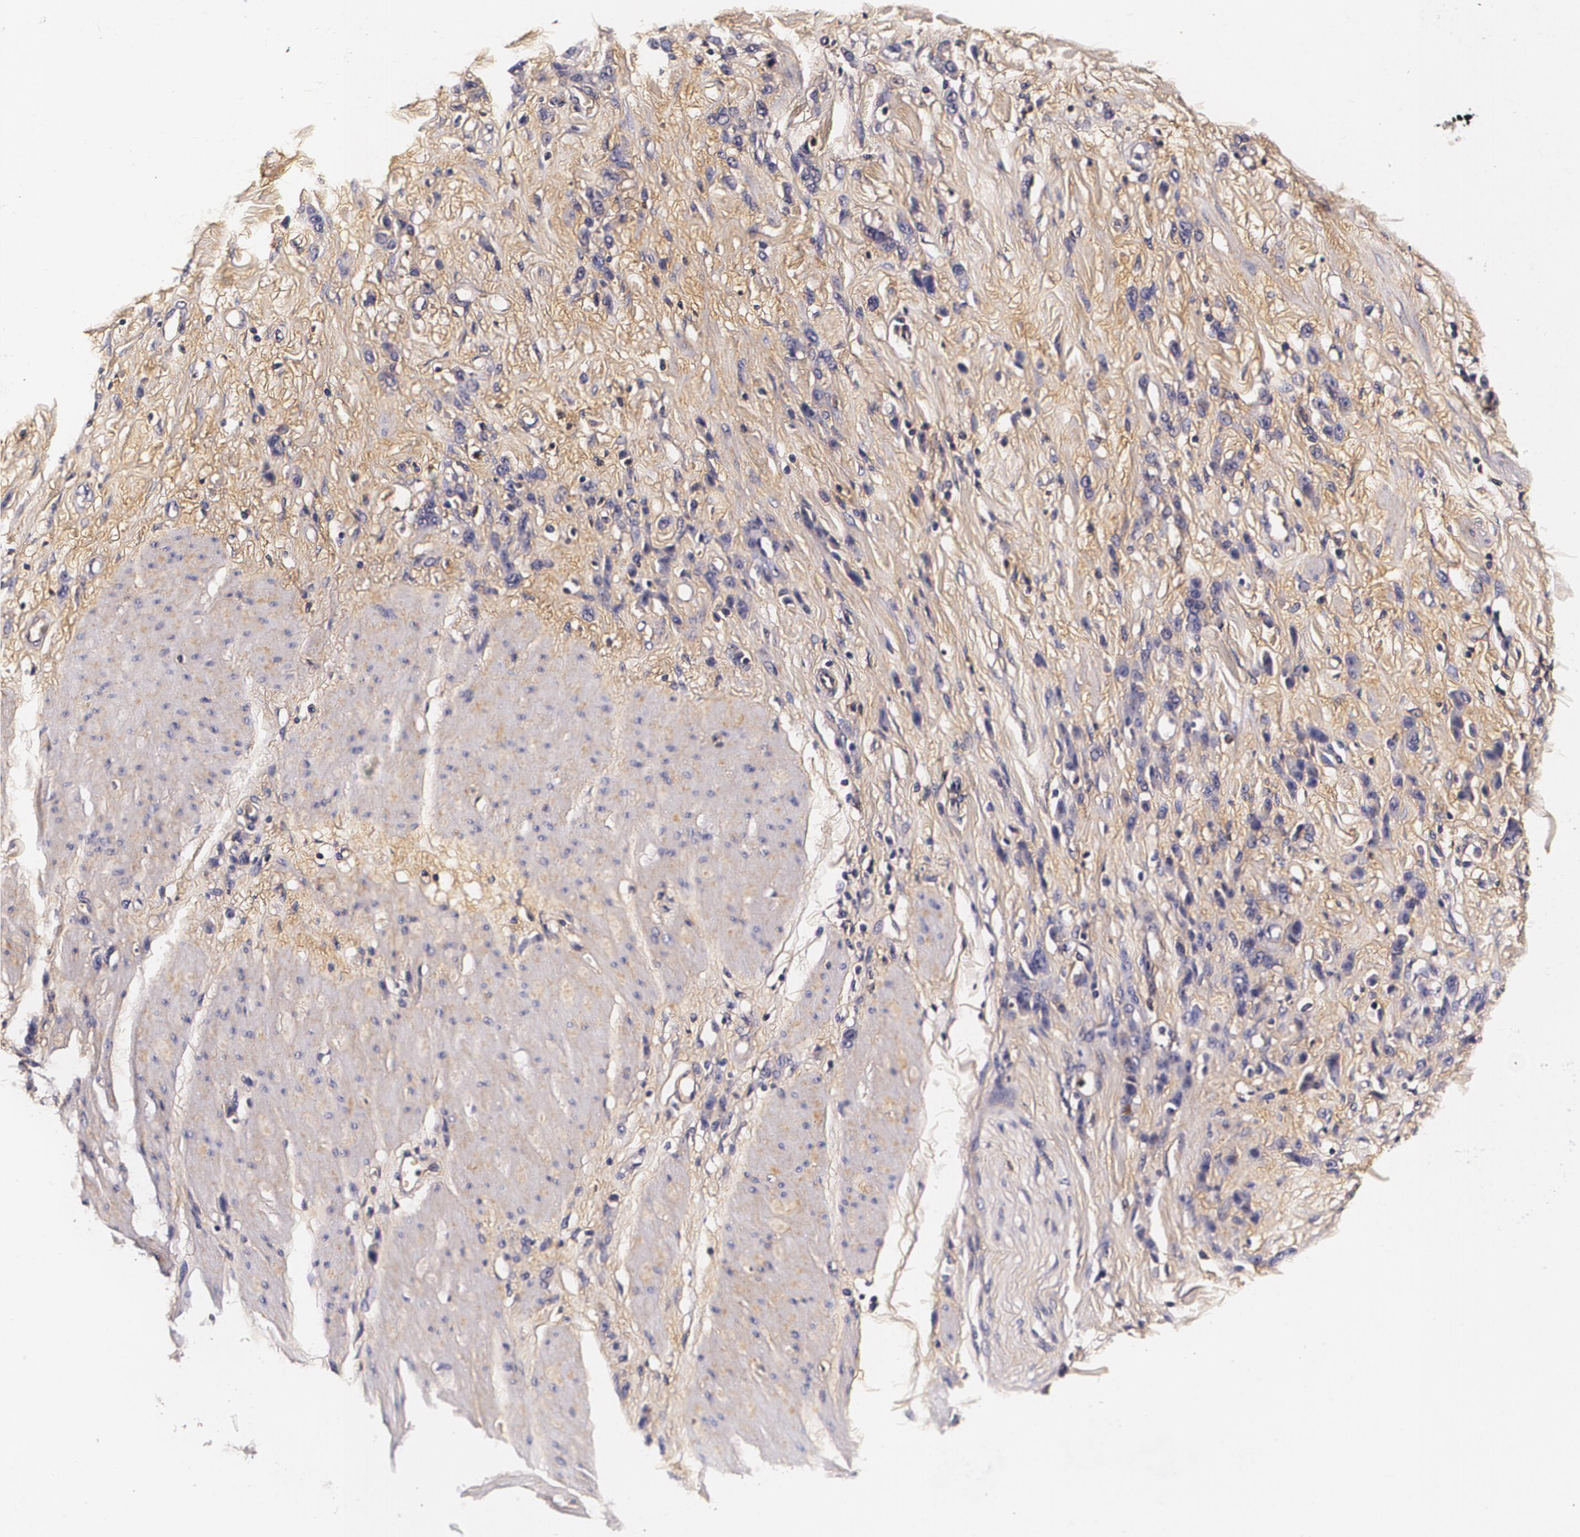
{"staining": {"intensity": "negative", "quantity": "none", "location": "none"}, "tissue": "stomach cancer", "cell_type": "Tumor cells", "image_type": "cancer", "snomed": [{"axis": "morphology", "description": "Normal tissue, NOS"}, {"axis": "morphology", "description": "Adenocarcinoma, NOS"}, {"axis": "topography", "description": "Stomach"}], "caption": "This image is of stomach adenocarcinoma stained with immunohistochemistry (IHC) to label a protein in brown with the nuclei are counter-stained blue. There is no expression in tumor cells. (Brightfield microscopy of DAB immunohistochemistry (IHC) at high magnification).", "gene": "TTR", "patient": {"sex": "male", "age": 82}}